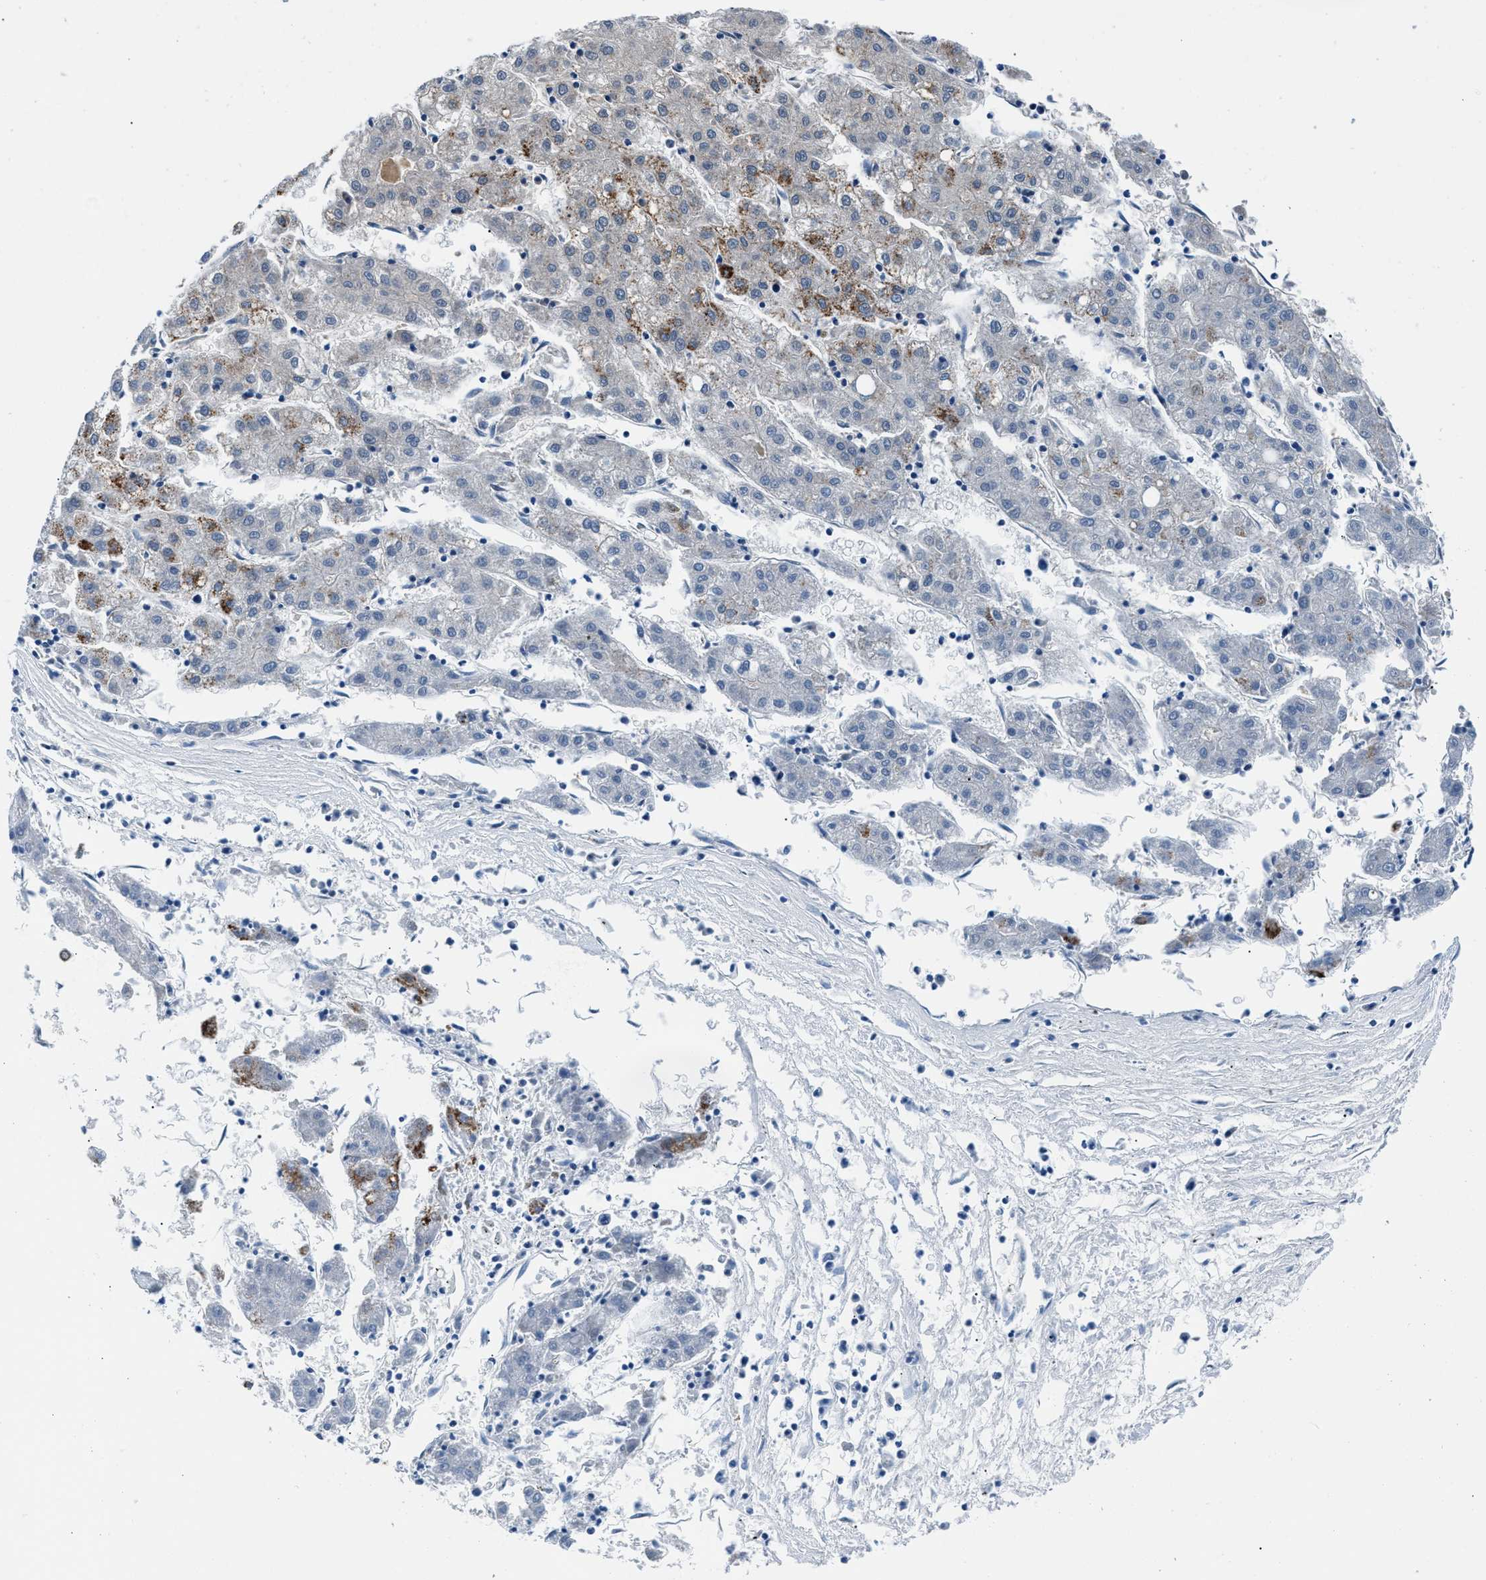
{"staining": {"intensity": "moderate", "quantity": "<25%", "location": "cytoplasmic/membranous"}, "tissue": "liver cancer", "cell_type": "Tumor cells", "image_type": "cancer", "snomed": [{"axis": "morphology", "description": "Carcinoma, Hepatocellular, NOS"}, {"axis": "topography", "description": "Liver"}], "caption": "An IHC micrograph of neoplastic tissue is shown. Protein staining in brown highlights moderate cytoplasmic/membranous positivity in liver cancer within tumor cells.", "gene": "CPS1", "patient": {"sex": "male", "age": 72}}